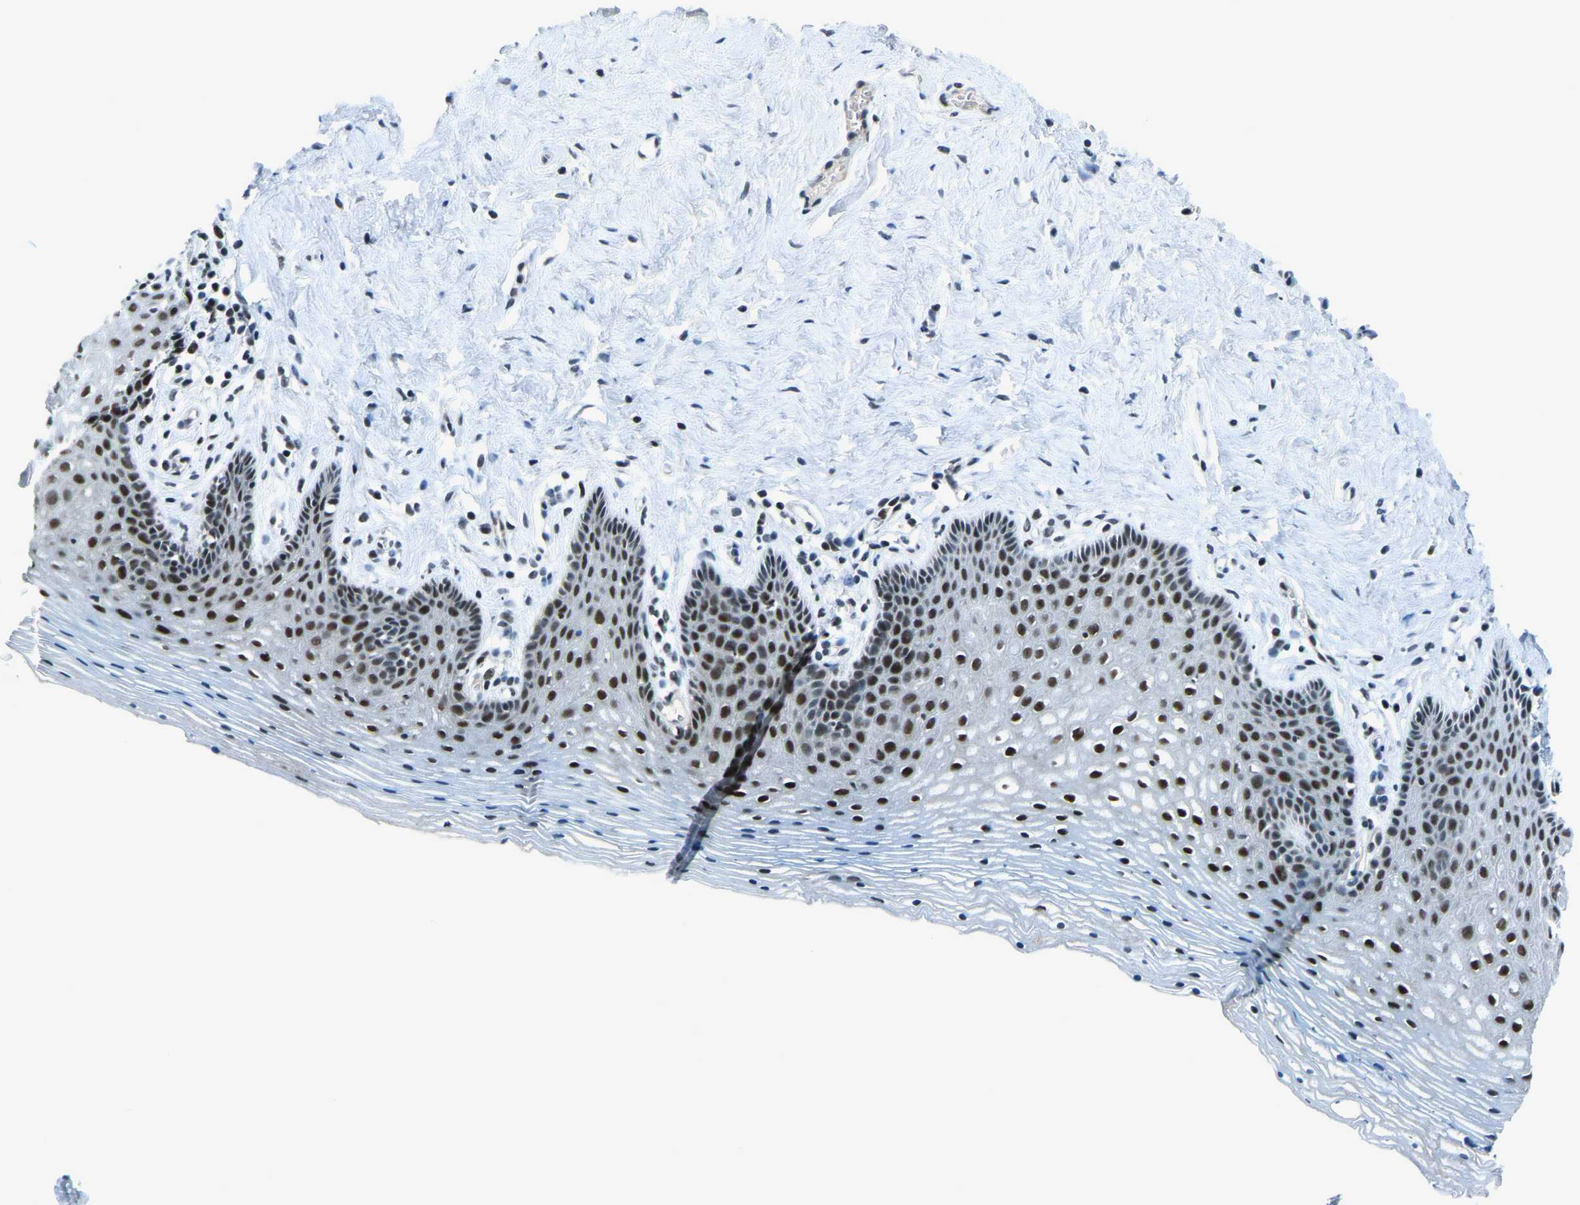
{"staining": {"intensity": "strong", "quantity": ">75%", "location": "nuclear"}, "tissue": "vagina", "cell_type": "Squamous epithelial cells", "image_type": "normal", "snomed": [{"axis": "morphology", "description": "Normal tissue, NOS"}, {"axis": "topography", "description": "Vagina"}], "caption": "Vagina stained with DAB (3,3'-diaminobenzidine) immunohistochemistry shows high levels of strong nuclear positivity in approximately >75% of squamous epithelial cells.", "gene": "PRCC", "patient": {"sex": "female", "age": 32}}